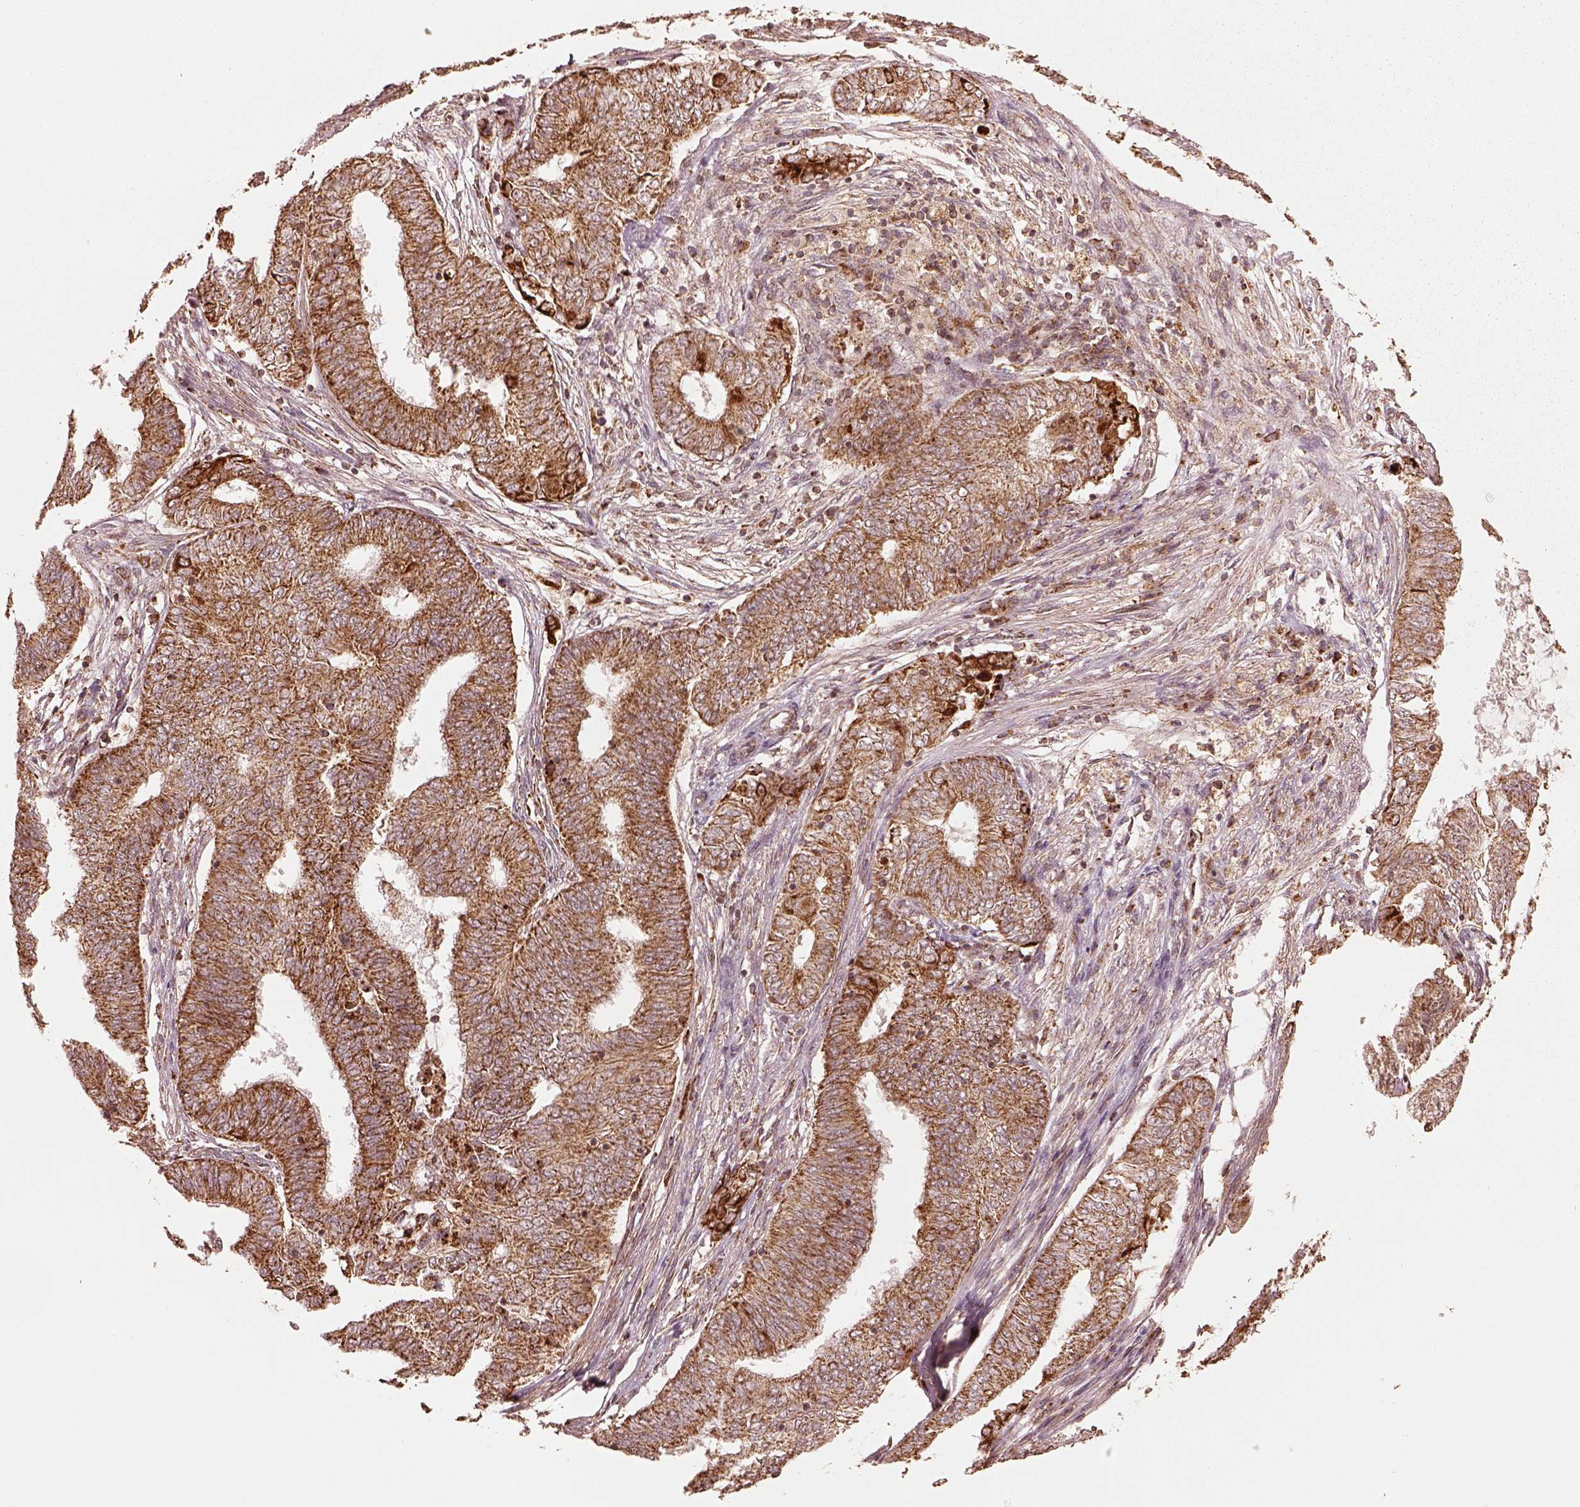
{"staining": {"intensity": "strong", "quantity": ">75%", "location": "cytoplasmic/membranous"}, "tissue": "endometrial cancer", "cell_type": "Tumor cells", "image_type": "cancer", "snomed": [{"axis": "morphology", "description": "Adenocarcinoma, NOS"}, {"axis": "topography", "description": "Endometrium"}], "caption": "Brown immunohistochemical staining in endometrial adenocarcinoma demonstrates strong cytoplasmic/membranous staining in about >75% of tumor cells.", "gene": "SEL1L3", "patient": {"sex": "female", "age": 62}}